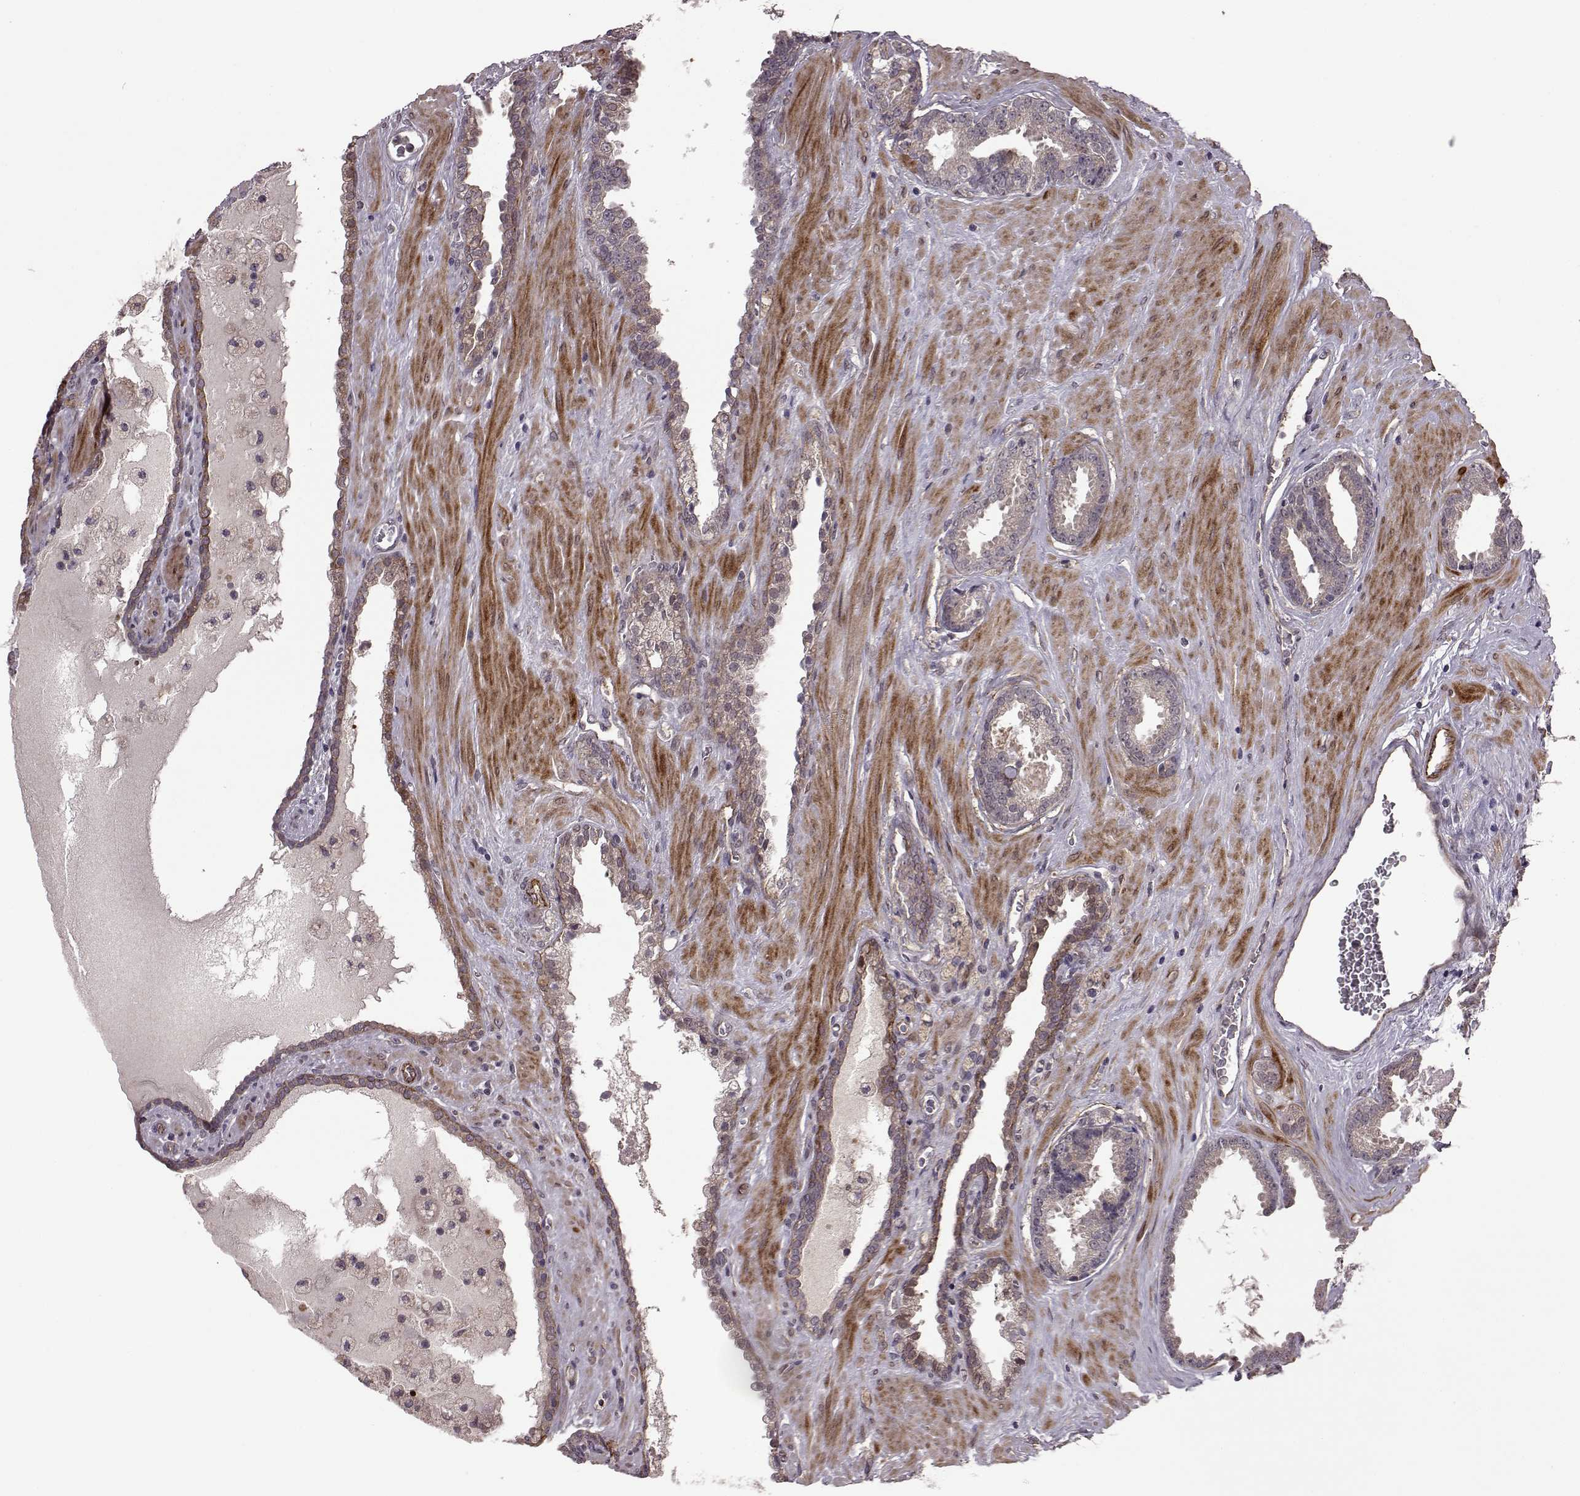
{"staining": {"intensity": "moderate", "quantity": "<25%", "location": "cytoplasmic/membranous"}, "tissue": "prostate cancer", "cell_type": "Tumor cells", "image_type": "cancer", "snomed": [{"axis": "morphology", "description": "Adenocarcinoma, Low grade"}, {"axis": "topography", "description": "Prostate"}], "caption": "This histopathology image displays immunohistochemistry (IHC) staining of adenocarcinoma (low-grade) (prostate), with low moderate cytoplasmic/membranous expression in approximately <25% of tumor cells.", "gene": "SYNPO", "patient": {"sex": "male", "age": 62}}